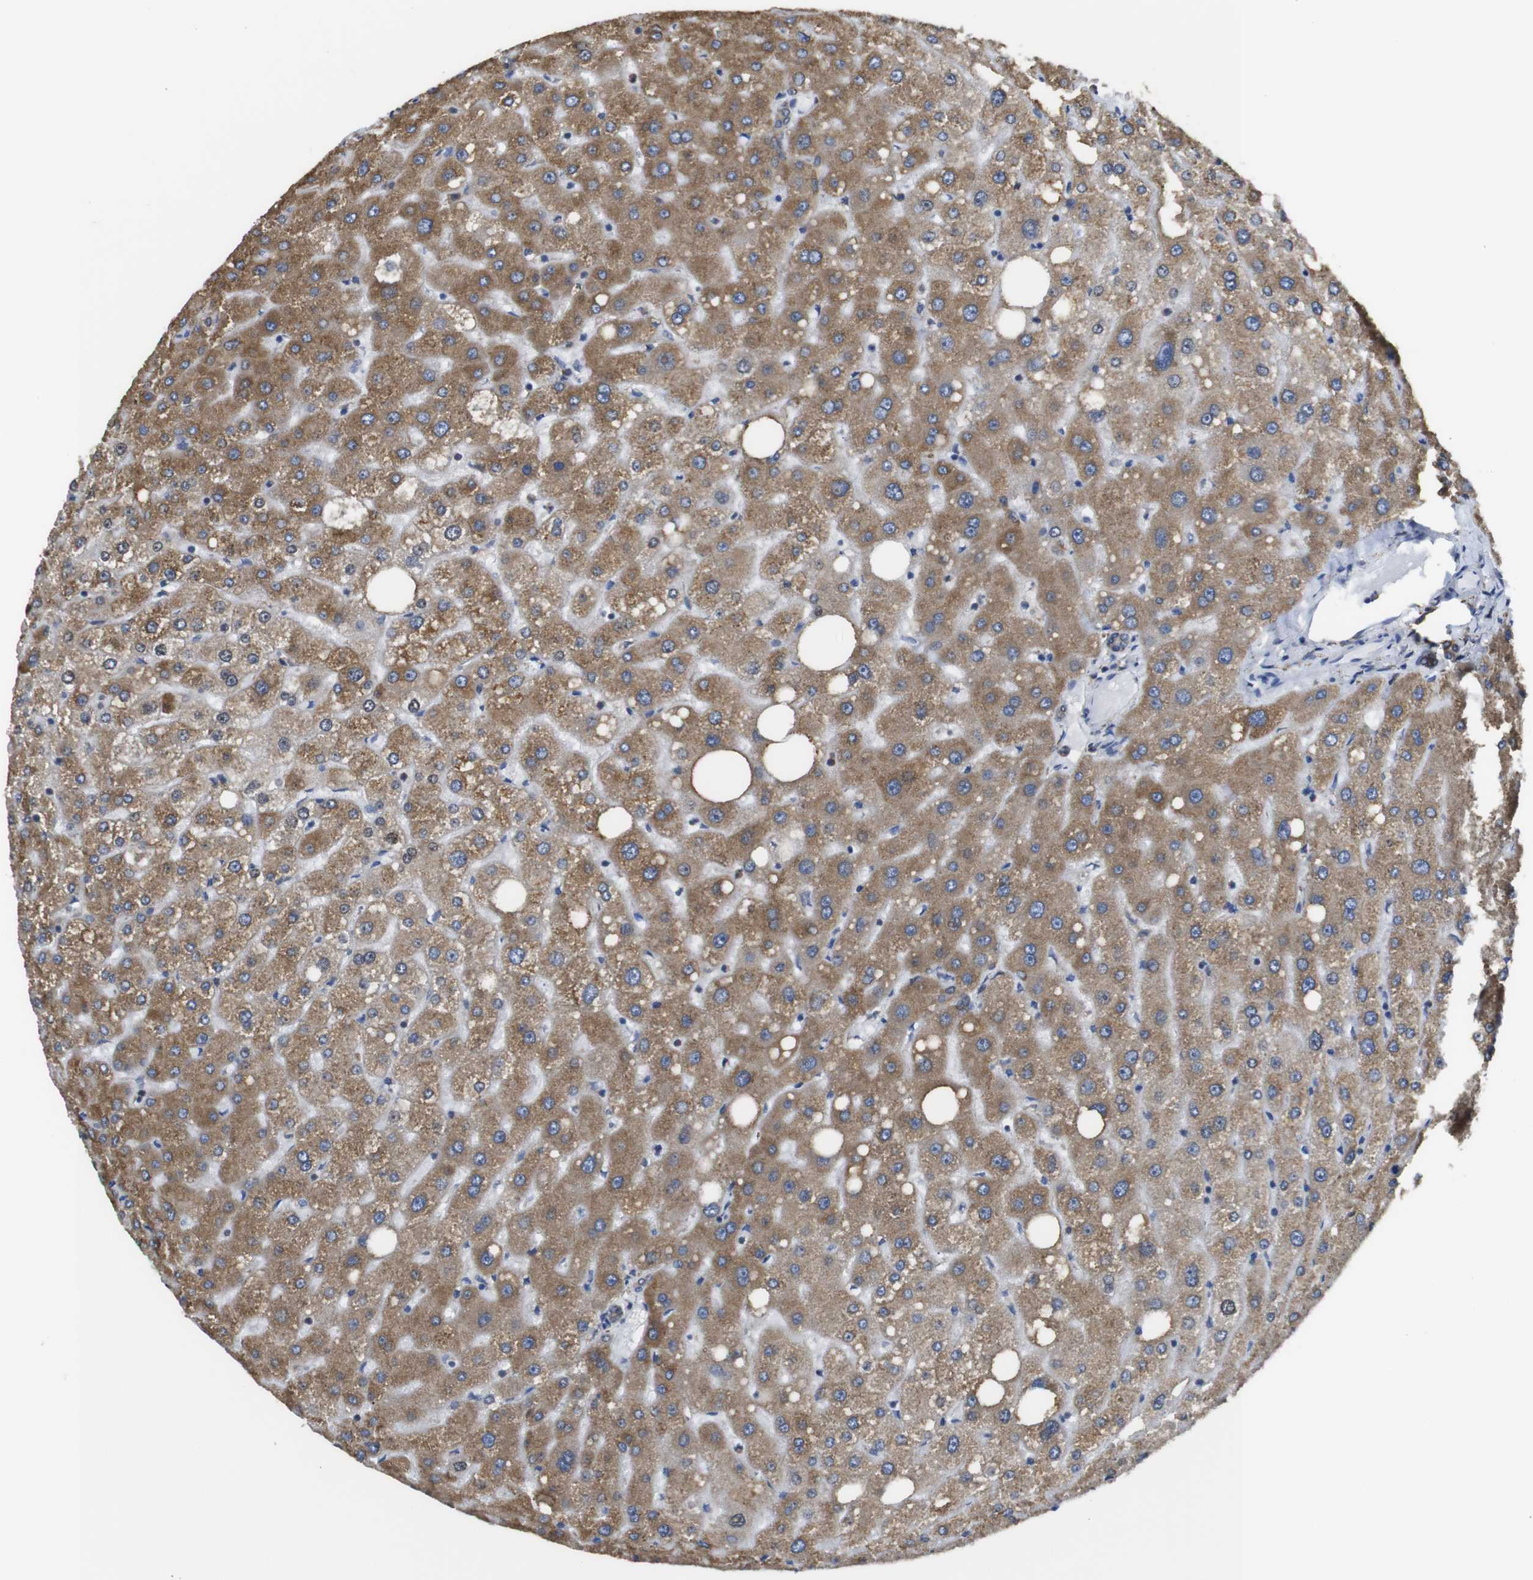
{"staining": {"intensity": "weak", "quantity": ">75%", "location": "cytoplasmic/membranous"}, "tissue": "liver", "cell_type": "Cholangiocytes", "image_type": "normal", "snomed": [{"axis": "morphology", "description": "Normal tissue, NOS"}, {"axis": "topography", "description": "Liver"}], "caption": "Weak cytoplasmic/membranous staining is identified in approximately >75% of cholangiocytes in benign liver.", "gene": "PPIB", "patient": {"sex": "male", "age": 73}}